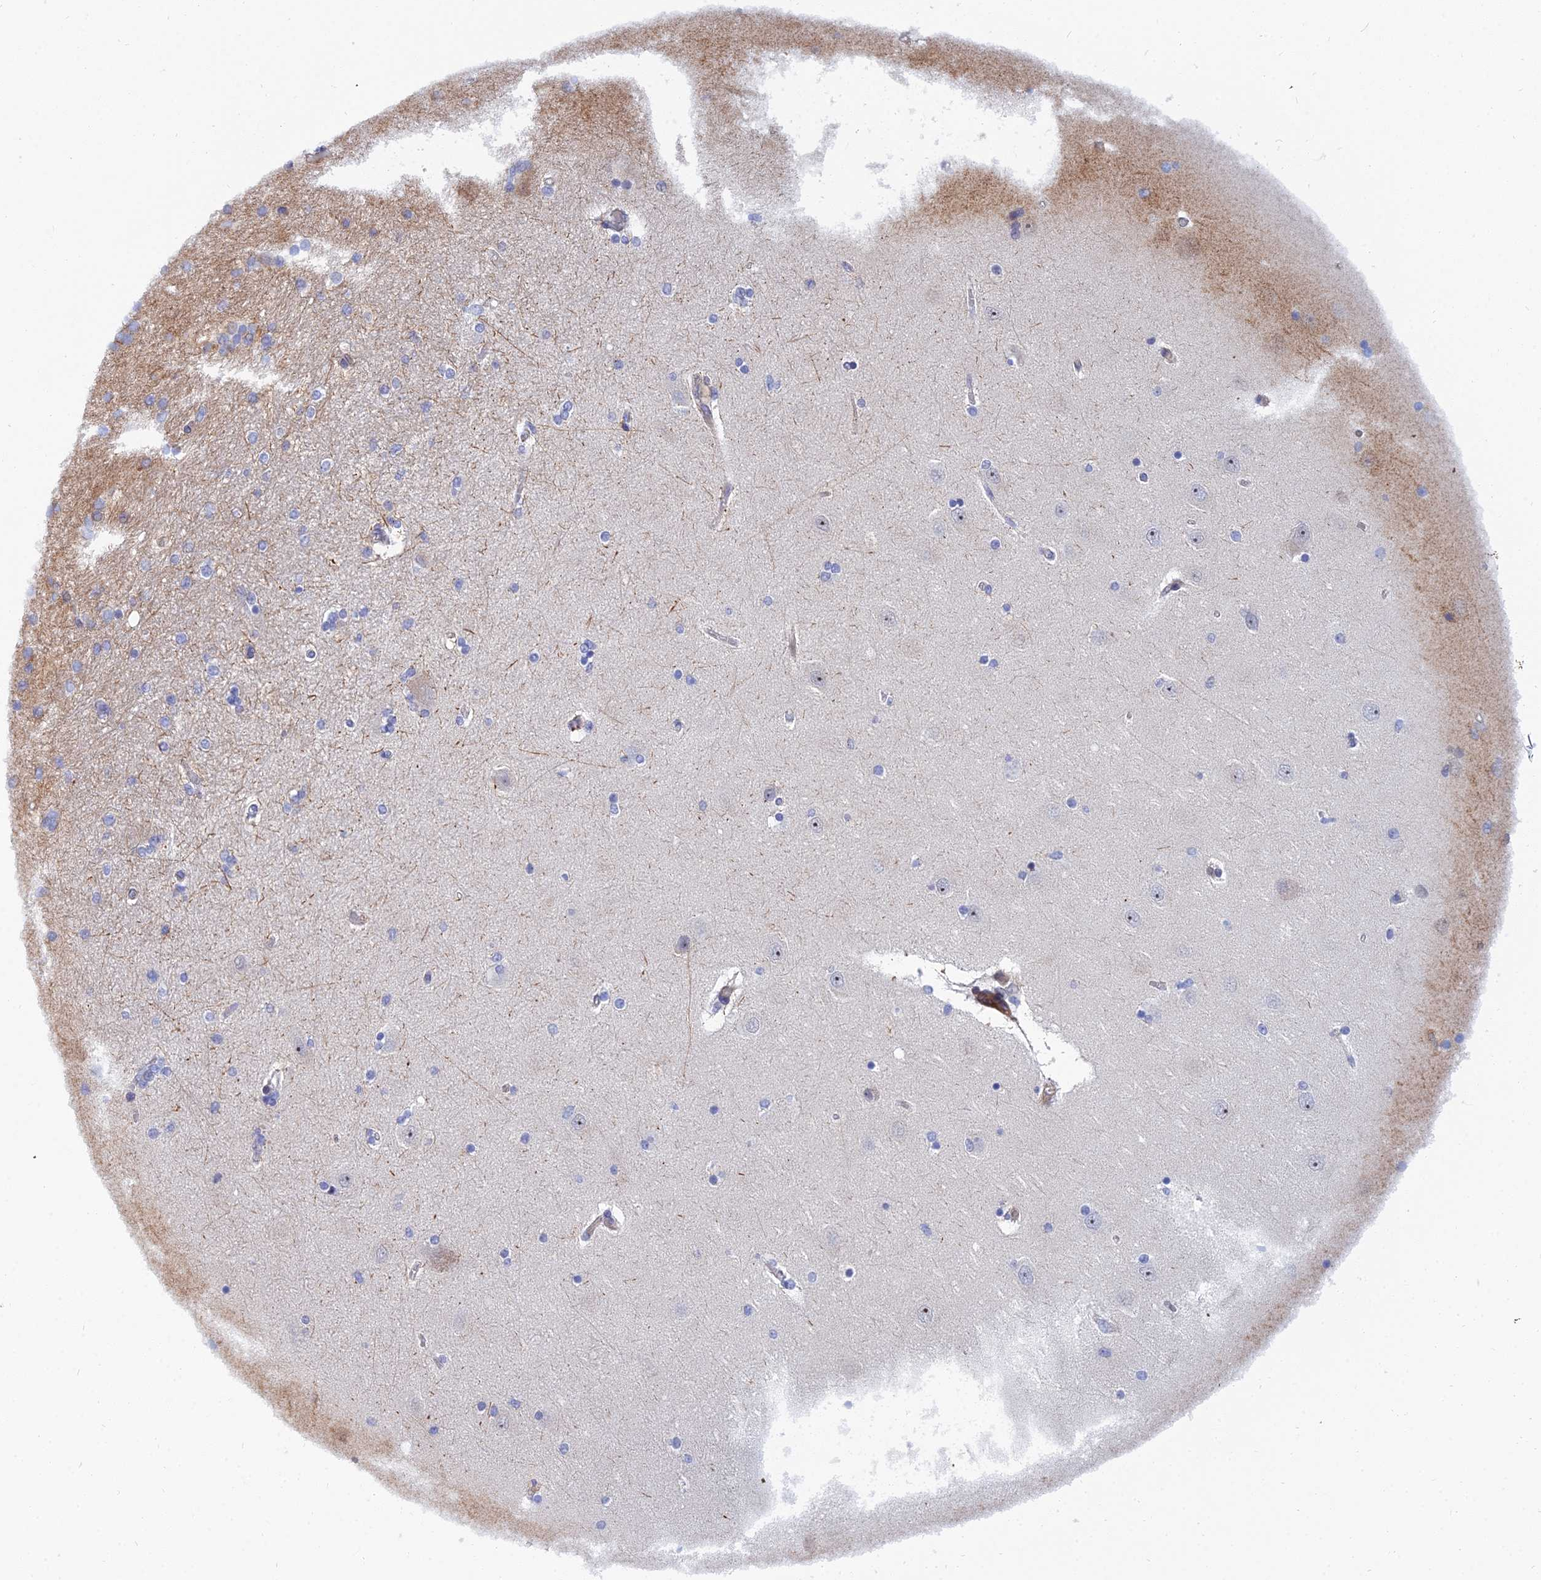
{"staining": {"intensity": "negative", "quantity": "none", "location": "none"}, "tissue": "hippocampus", "cell_type": "Glial cells", "image_type": "normal", "snomed": [{"axis": "morphology", "description": "Normal tissue, NOS"}, {"axis": "topography", "description": "Hippocampus"}], "caption": "Immunohistochemistry (IHC) of benign hippocampus demonstrates no positivity in glial cells.", "gene": "TRIM43B", "patient": {"sex": "female", "age": 54}}